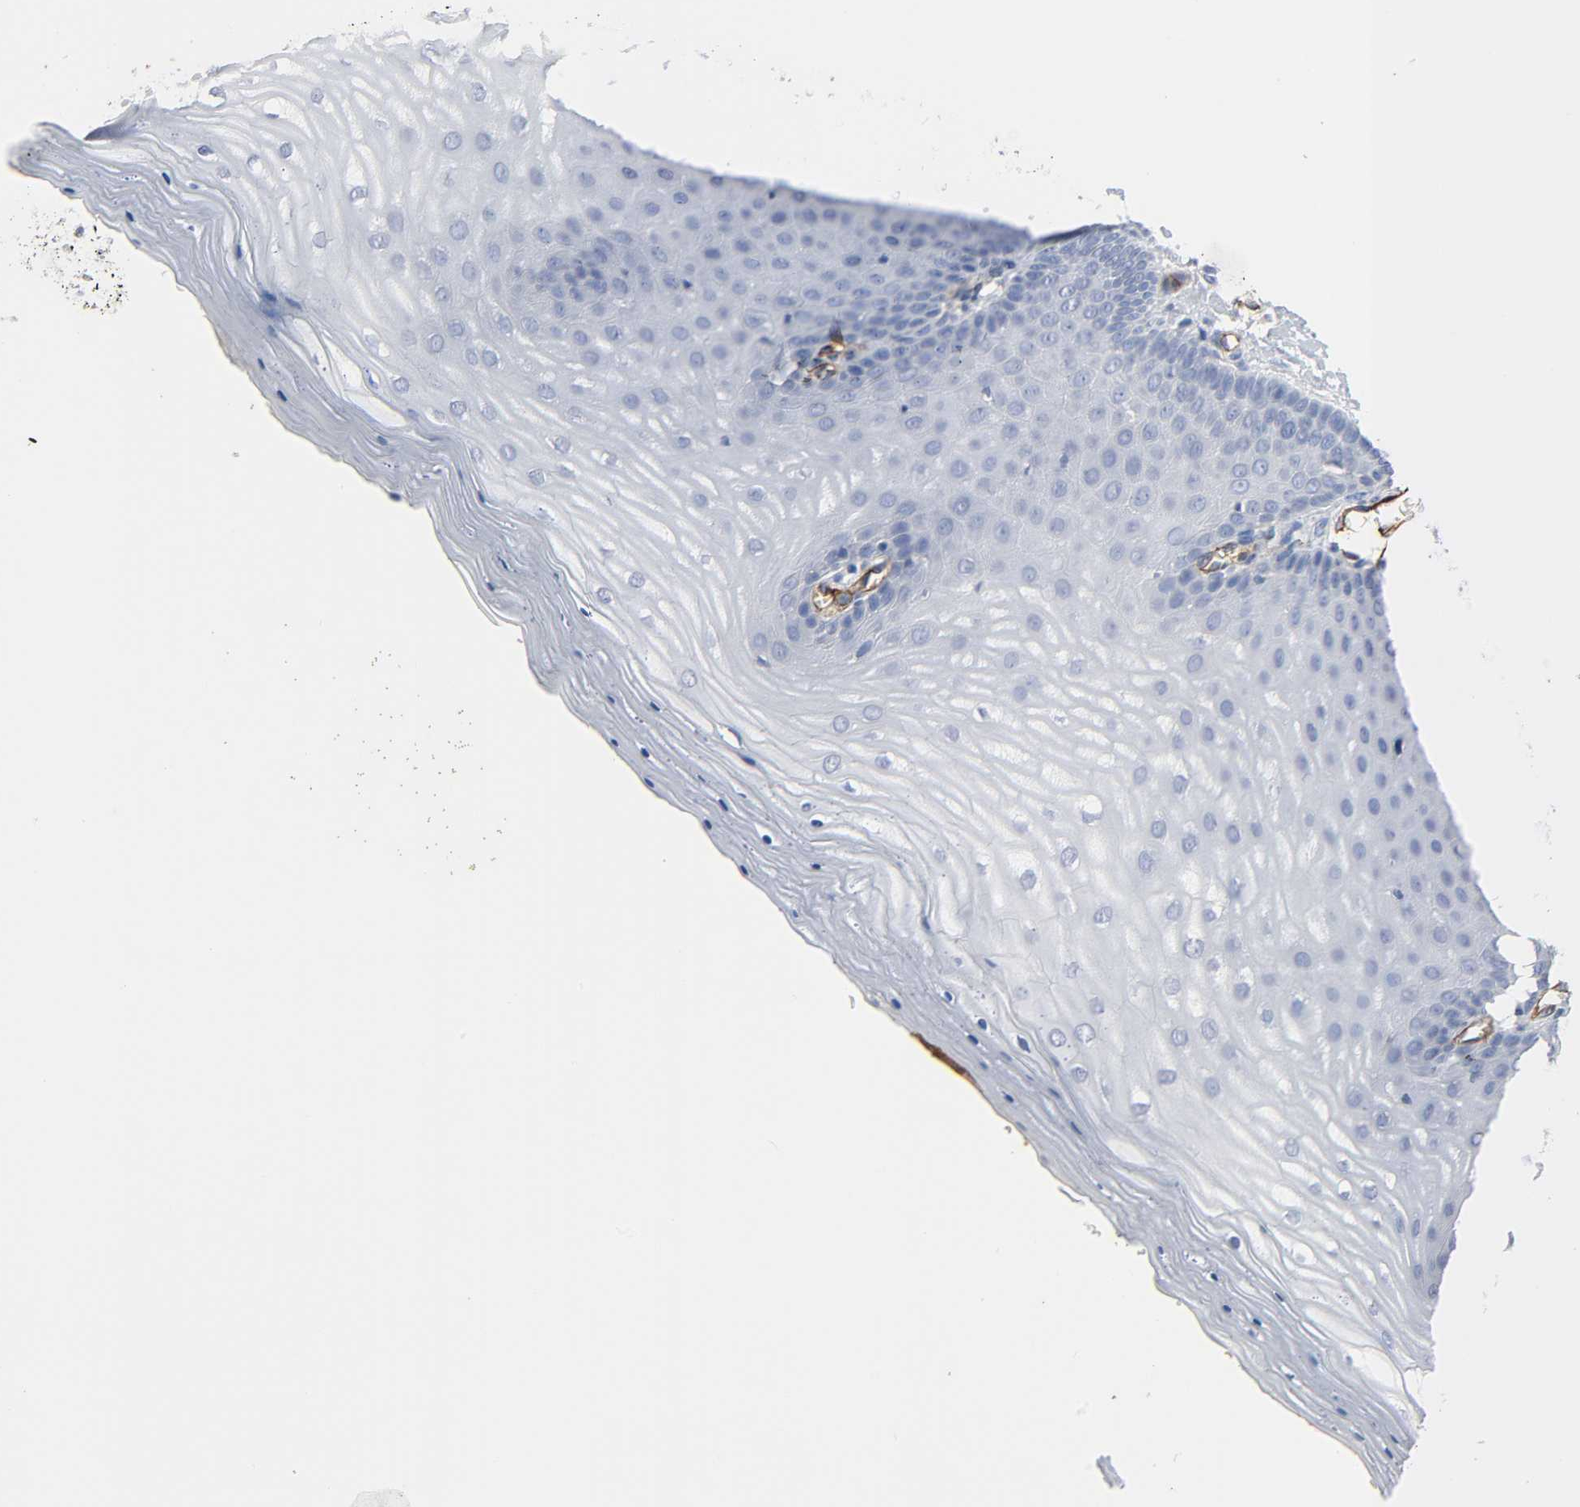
{"staining": {"intensity": "negative", "quantity": "none", "location": "none"}, "tissue": "cervix", "cell_type": "Glandular cells", "image_type": "normal", "snomed": [{"axis": "morphology", "description": "Normal tissue, NOS"}, {"axis": "topography", "description": "Cervix"}], "caption": "High power microscopy micrograph of an IHC image of unremarkable cervix, revealing no significant expression in glandular cells. The staining is performed using DAB brown chromogen with nuclei counter-stained in using hematoxylin.", "gene": "PECAM1", "patient": {"sex": "female", "age": 55}}